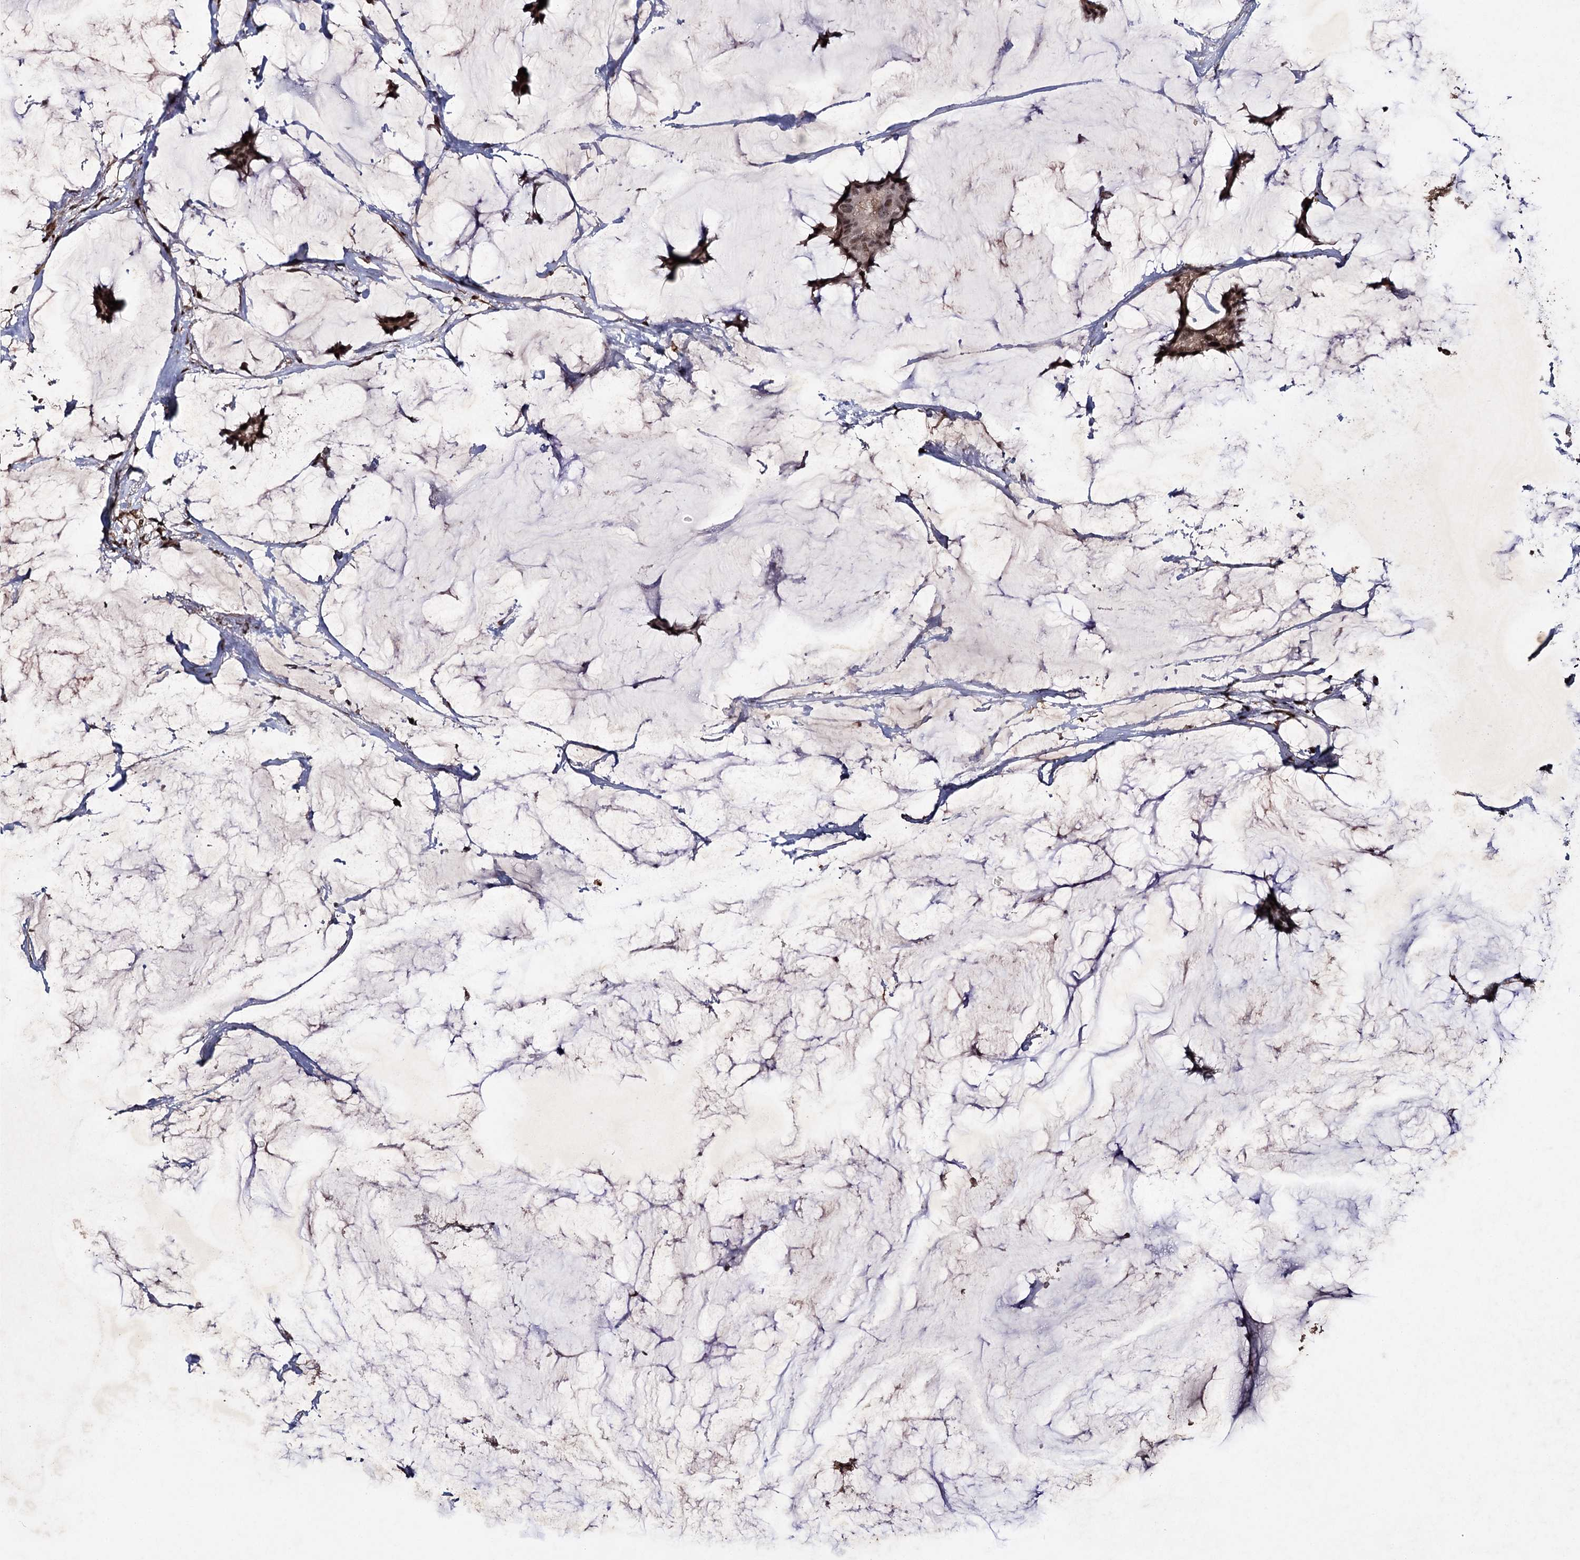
{"staining": {"intensity": "moderate", "quantity": ">75%", "location": "nuclear"}, "tissue": "breast cancer", "cell_type": "Tumor cells", "image_type": "cancer", "snomed": [{"axis": "morphology", "description": "Duct carcinoma"}, {"axis": "topography", "description": "Breast"}], "caption": "Breast cancer (invasive ductal carcinoma) was stained to show a protein in brown. There is medium levels of moderate nuclear expression in about >75% of tumor cells.", "gene": "PRPF40A", "patient": {"sex": "female", "age": 93}}